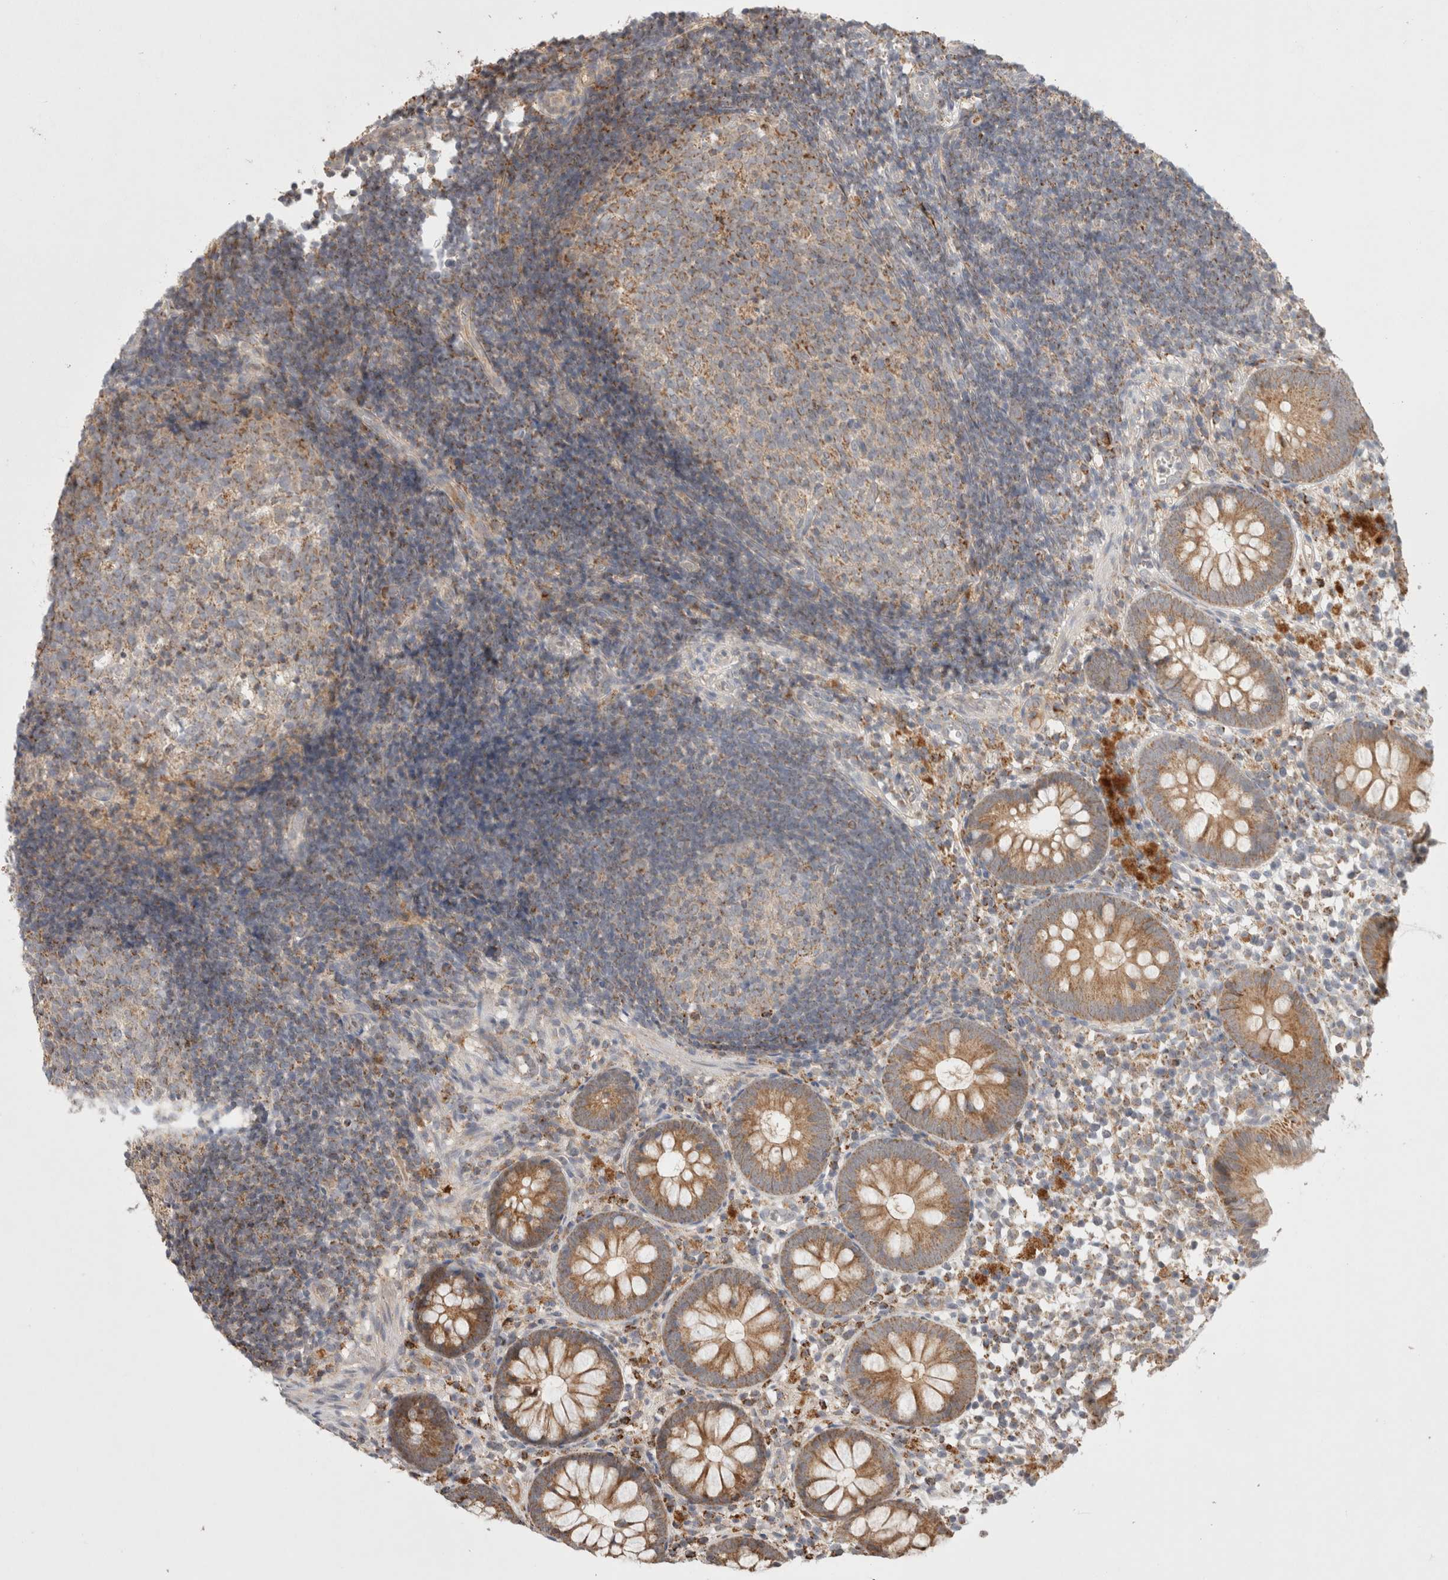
{"staining": {"intensity": "moderate", "quantity": ">75%", "location": "cytoplasmic/membranous"}, "tissue": "appendix", "cell_type": "Glandular cells", "image_type": "normal", "snomed": [{"axis": "morphology", "description": "Normal tissue, NOS"}, {"axis": "topography", "description": "Appendix"}], "caption": "Immunohistochemical staining of unremarkable appendix demonstrates >75% levels of moderate cytoplasmic/membranous protein expression in approximately >75% of glandular cells.", "gene": "HROB", "patient": {"sex": "female", "age": 20}}